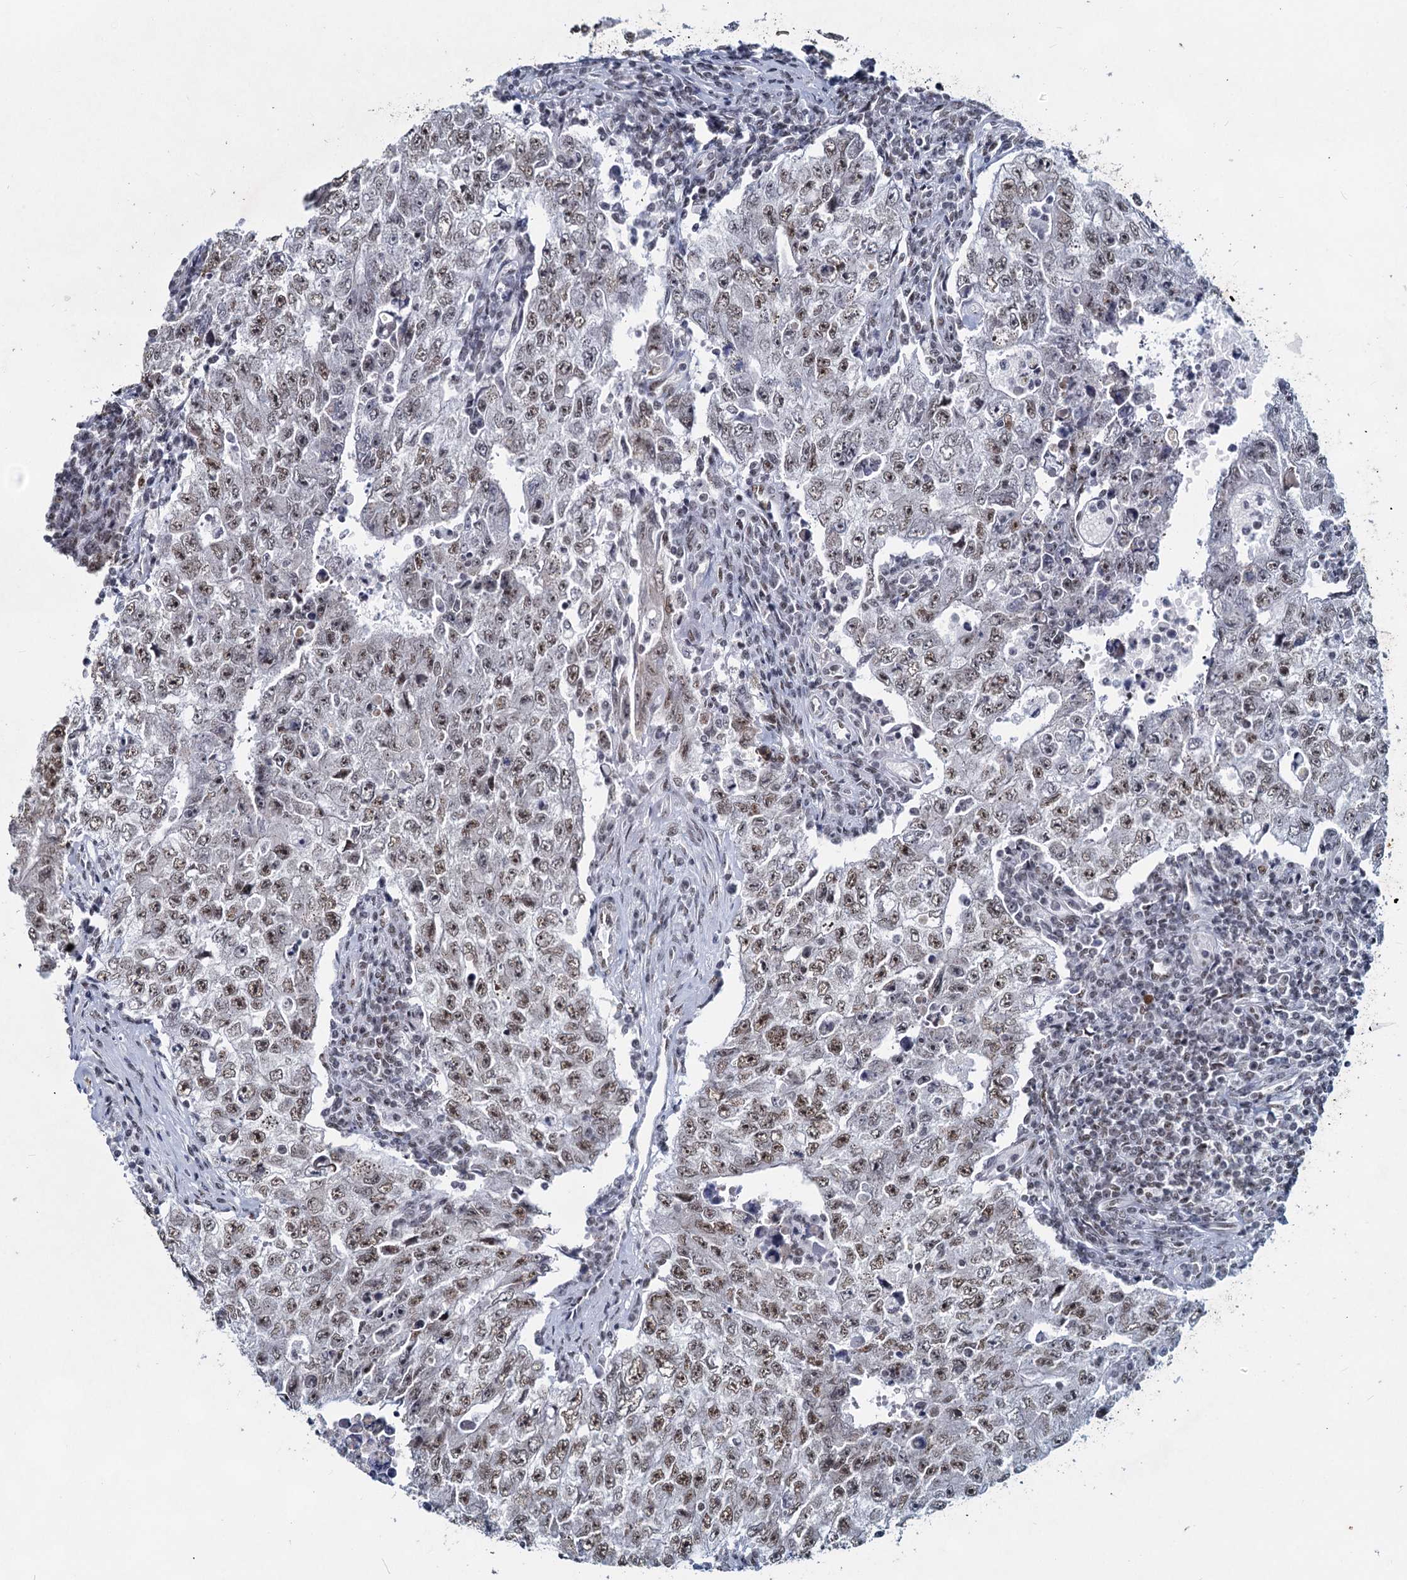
{"staining": {"intensity": "moderate", "quantity": ">75%", "location": "nuclear"}, "tissue": "testis cancer", "cell_type": "Tumor cells", "image_type": "cancer", "snomed": [{"axis": "morphology", "description": "Carcinoma, Embryonal, NOS"}, {"axis": "topography", "description": "Testis"}], "caption": "Moderate nuclear protein expression is identified in approximately >75% of tumor cells in embryonal carcinoma (testis).", "gene": "METTL14", "patient": {"sex": "male", "age": 17}}